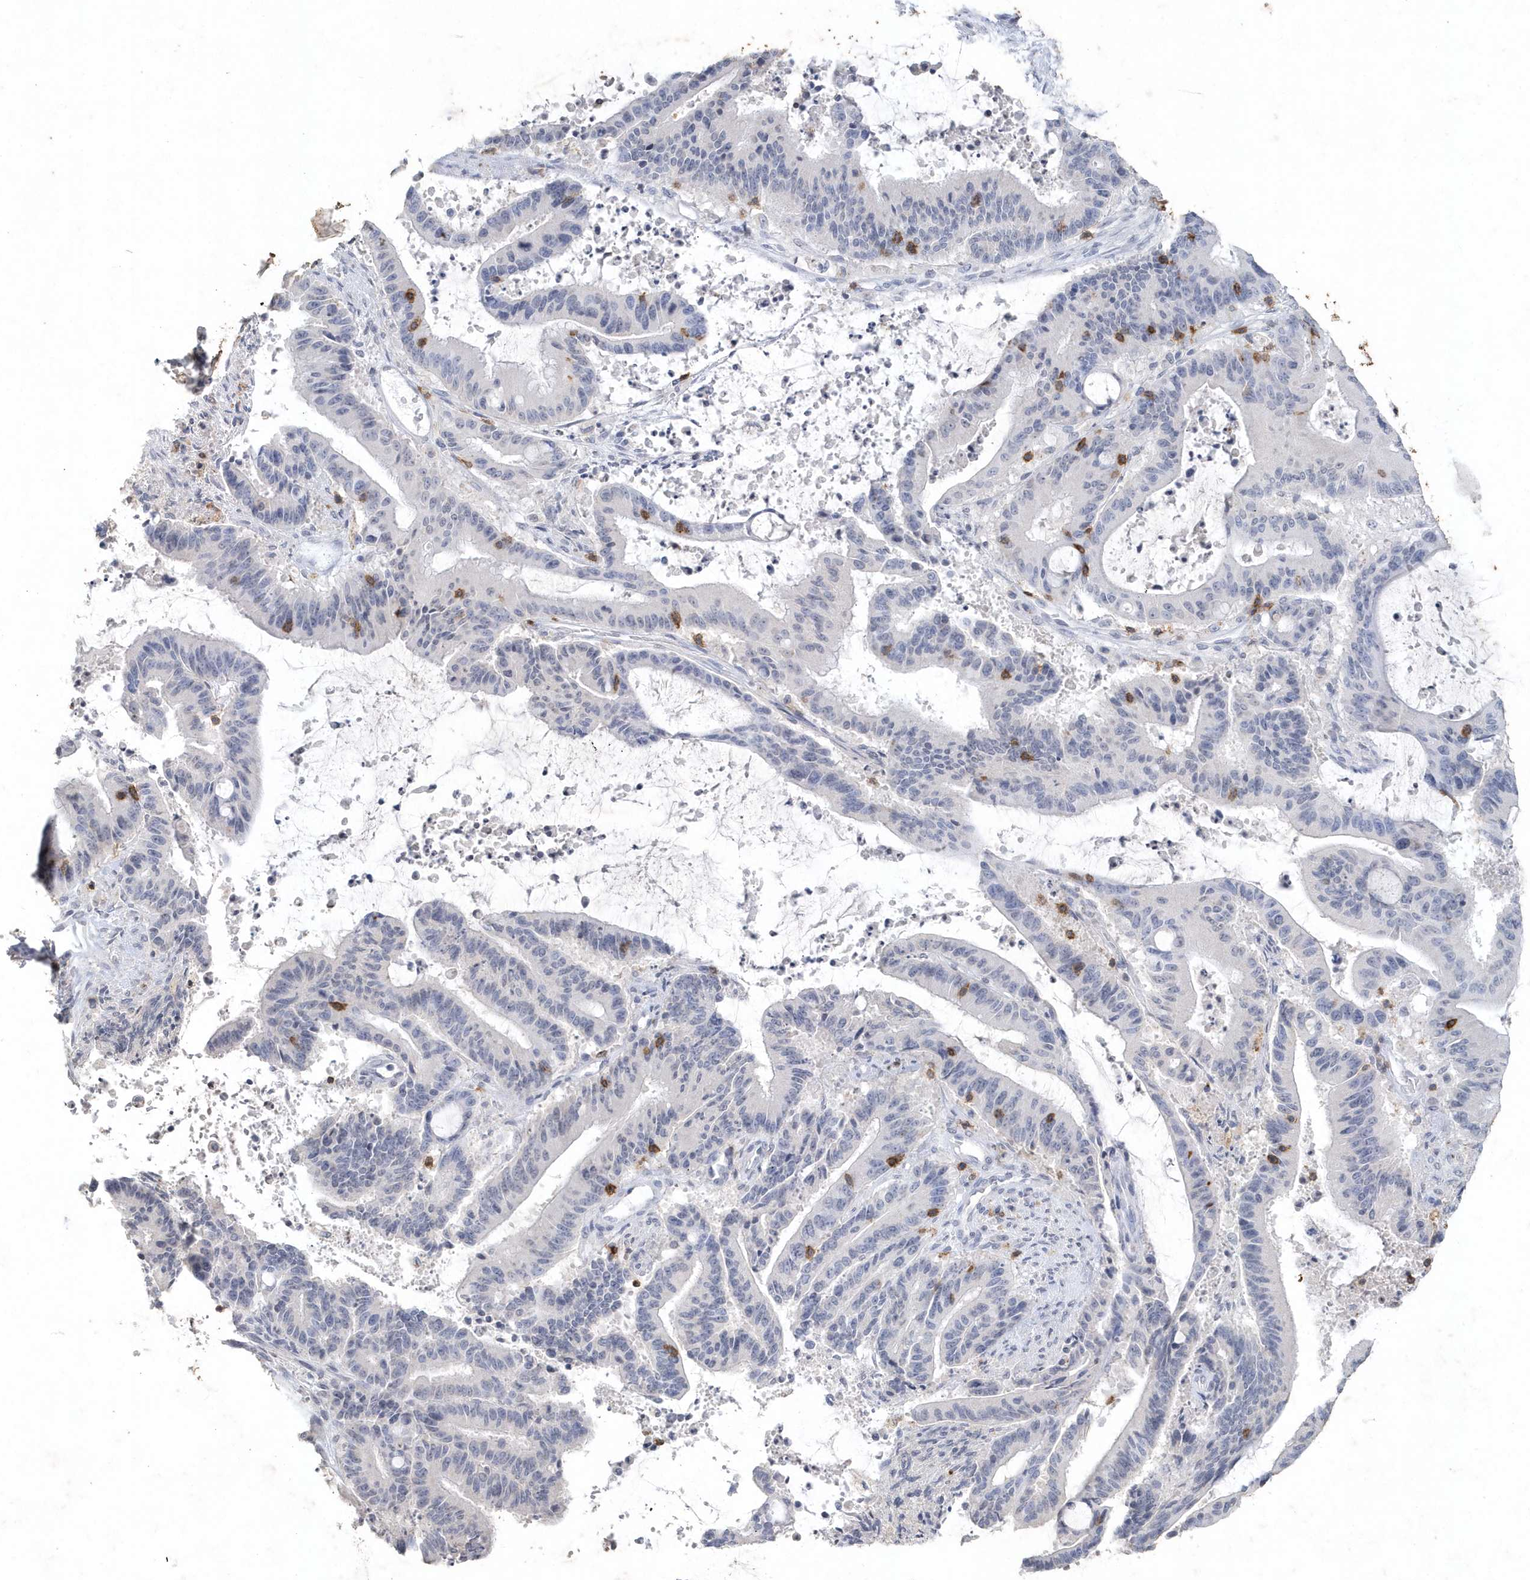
{"staining": {"intensity": "negative", "quantity": "none", "location": "none"}, "tissue": "liver cancer", "cell_type": "Tumor cells", "image_type": "cancer", "snomed": [{"axis": "morphology", "description": "Normal tissue, NOS"}, {"axis": "morphology", "description": "Cholangiocarcinoma"}, {"axis": "topography", "description": "Liver"}, {"axis": "topography", "description": "Peripheral nerve tissue"}], "caption": "The image demonstrates no significant positivity in tumor cells of liver cholangiocarcinoma.", "gene": "PDCD1", "patient": {"sex": "female", "age": 73}}